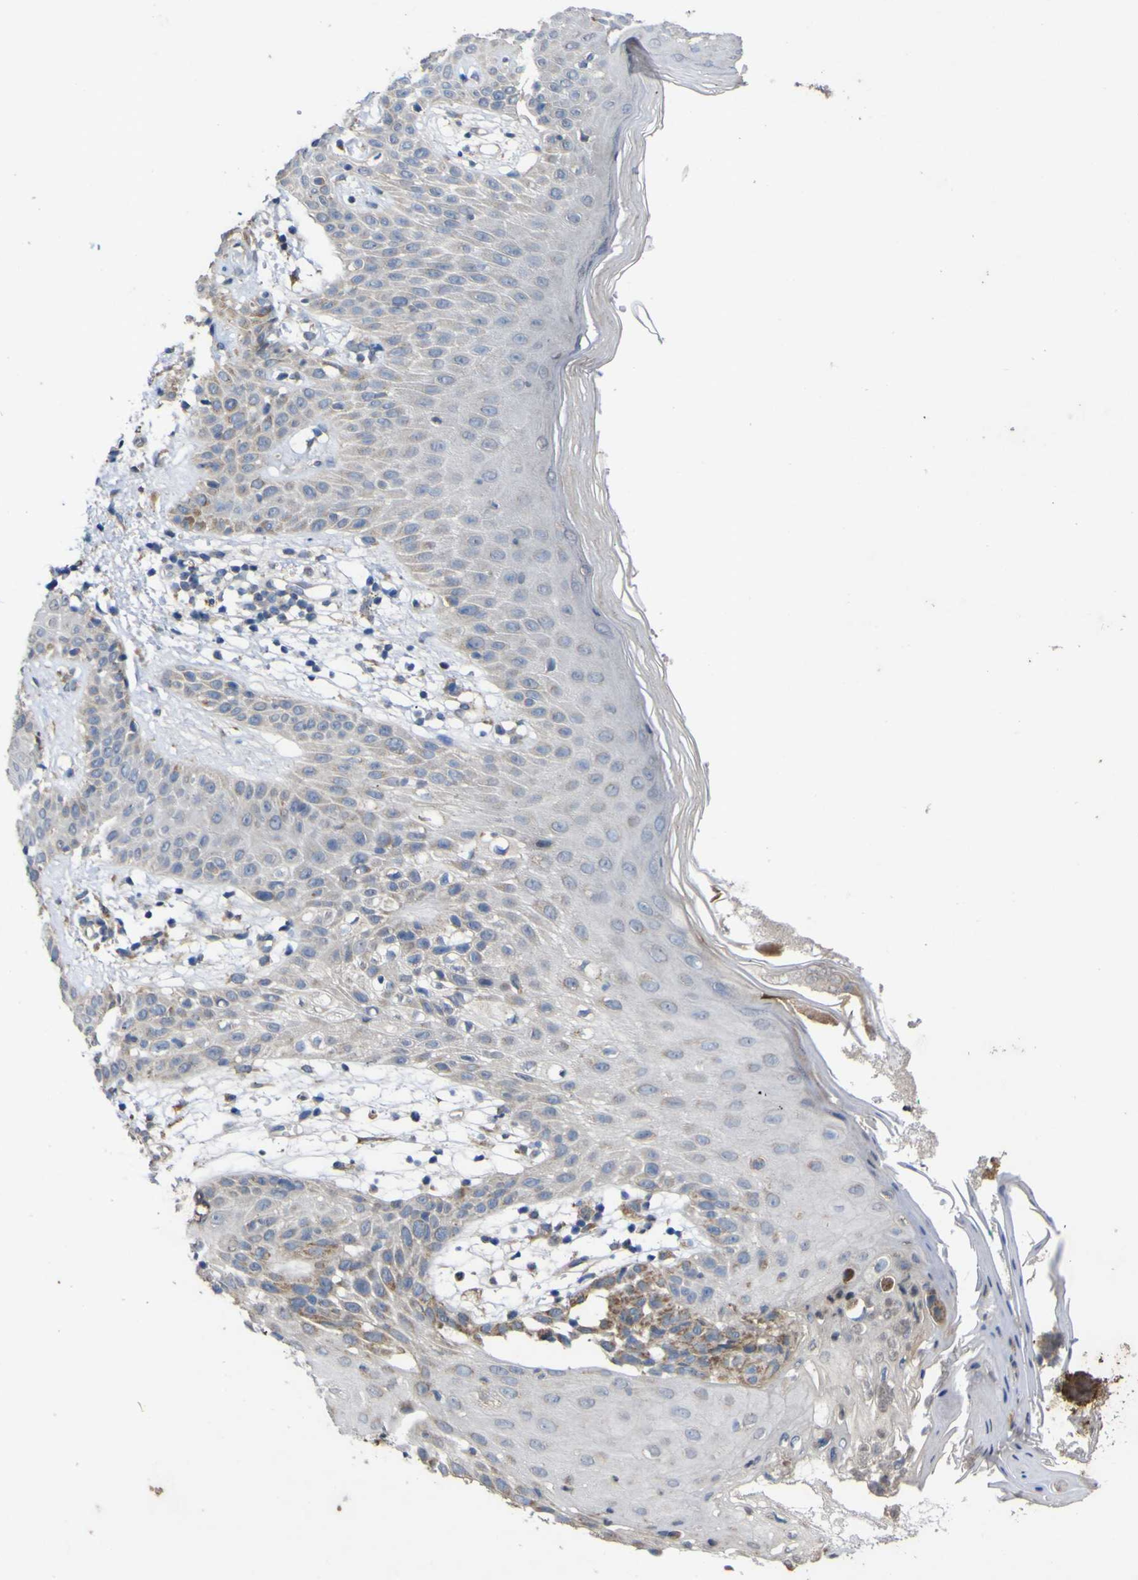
{"staining": {"intensity": "moderate", "quantity": "25%-75%", "location": "cytoplasmic/membranous"}, "tissue": "melanoma", "cell_type": "Tumor cells", "image_type": "cancer", "snomed": [{"axis": "morphology", "description": "Malignant melanoma, NOS"}, {"axis": "topography", "description": "Skin"}], "caption": "Melanoma stained with DAB (3,3'-diaminobenzidine) IHC exhibits medium levels of moderate cytoplasmic/membranous expression in about 25%-75% of tumor cells.", "gene": "IRAK2", "patient": {"sex": "female", "age": 46}}